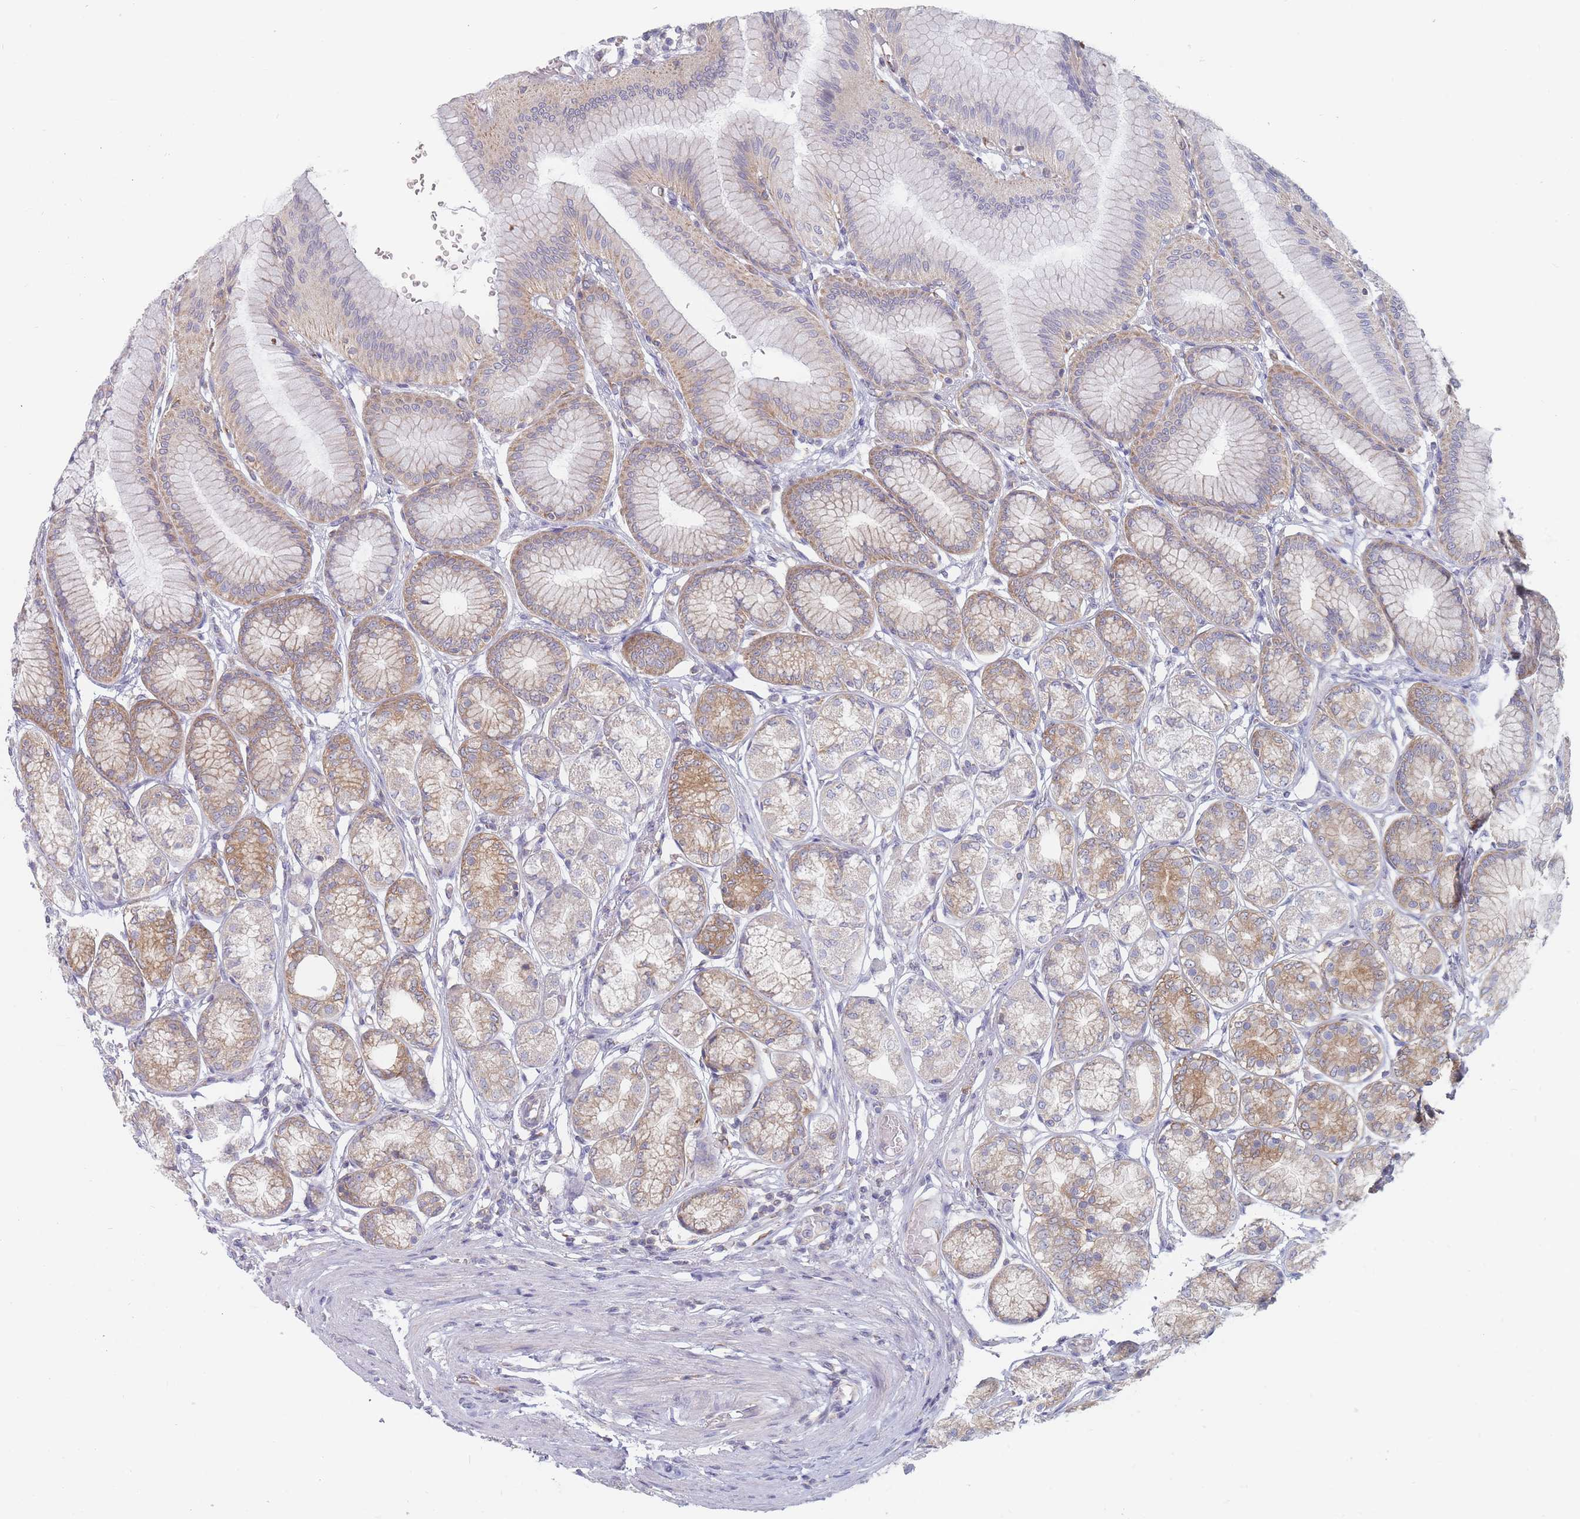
{"staining": {"intensity": "moderate", "quantity": "25%-75%", "location": "cytoplasmic/membranous"}, "tissue": "stomach", "cell_type": "Glandular cells", "image_type": "normal", "snomed": [{"axis": "morphology", "description": "Normal tissue, NOS"}, {"axis": "morphology", "description": "Adenocarcinoma, NOS"}, {"axis": "morphology", "description": "Adenocarcinoma, High grade"}, {"axis": "topography", "description": "Stomach, upper"}, {"axis": "topography", "description": "Stomach"}], "caption": "A brown stain shows moderate cytoplasmic/membranous positivity of a protein in glandular cells of unremarkable stomach. (Stains: DAB (3,3'-diaminobenzidine) in brown, nuclei in blue, Microscopy: brightfield microscopy at high magnification).", "gene": "MAP1S", "patient": {"sex": "female", "age": 65}}